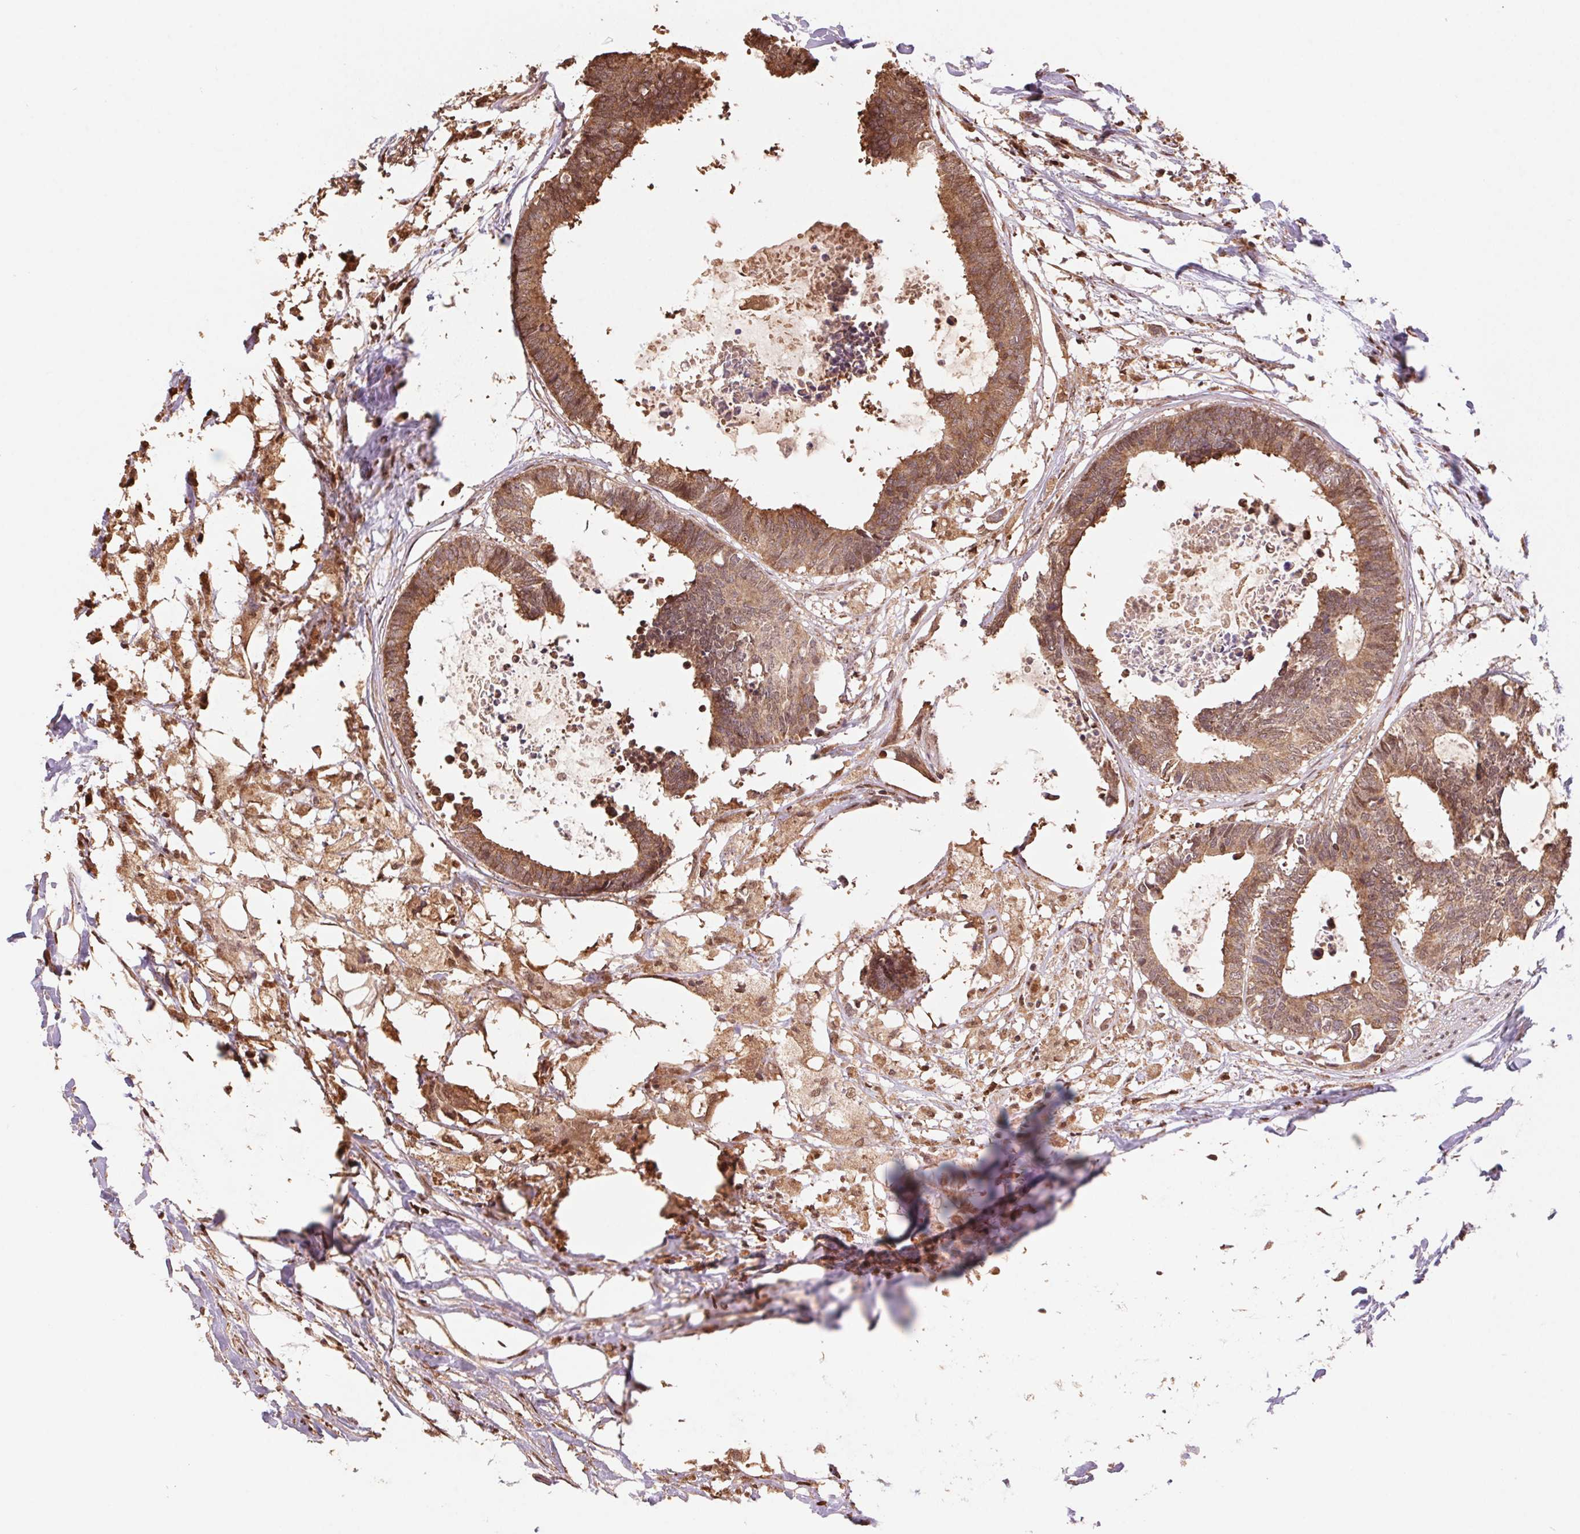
{"staining": {"intensity": "moderate", "quantity": ">75%", "location": "cytoplasmic/membranous,nuclear"}, "tissue": "colorectal cancer", "cell_type": "Tumor cells", "image_type": "cancer", "snomed": [{"axis": "morphology", "description": "Adenocarcinoma, NOS"}, {"axis": "topography", "description": "Colon"}, {"axis": "topography", "description": "Rectum"}], "caption": "Immunohistochemistry (IHC) of human colorectal cancer displays medium levels of moderate cytoplasmic/membranous and nuclear positivity in approximately >75% of tumor cells.", "gene": "CUTA", "patient": {"sex": "male", "age": 57}}